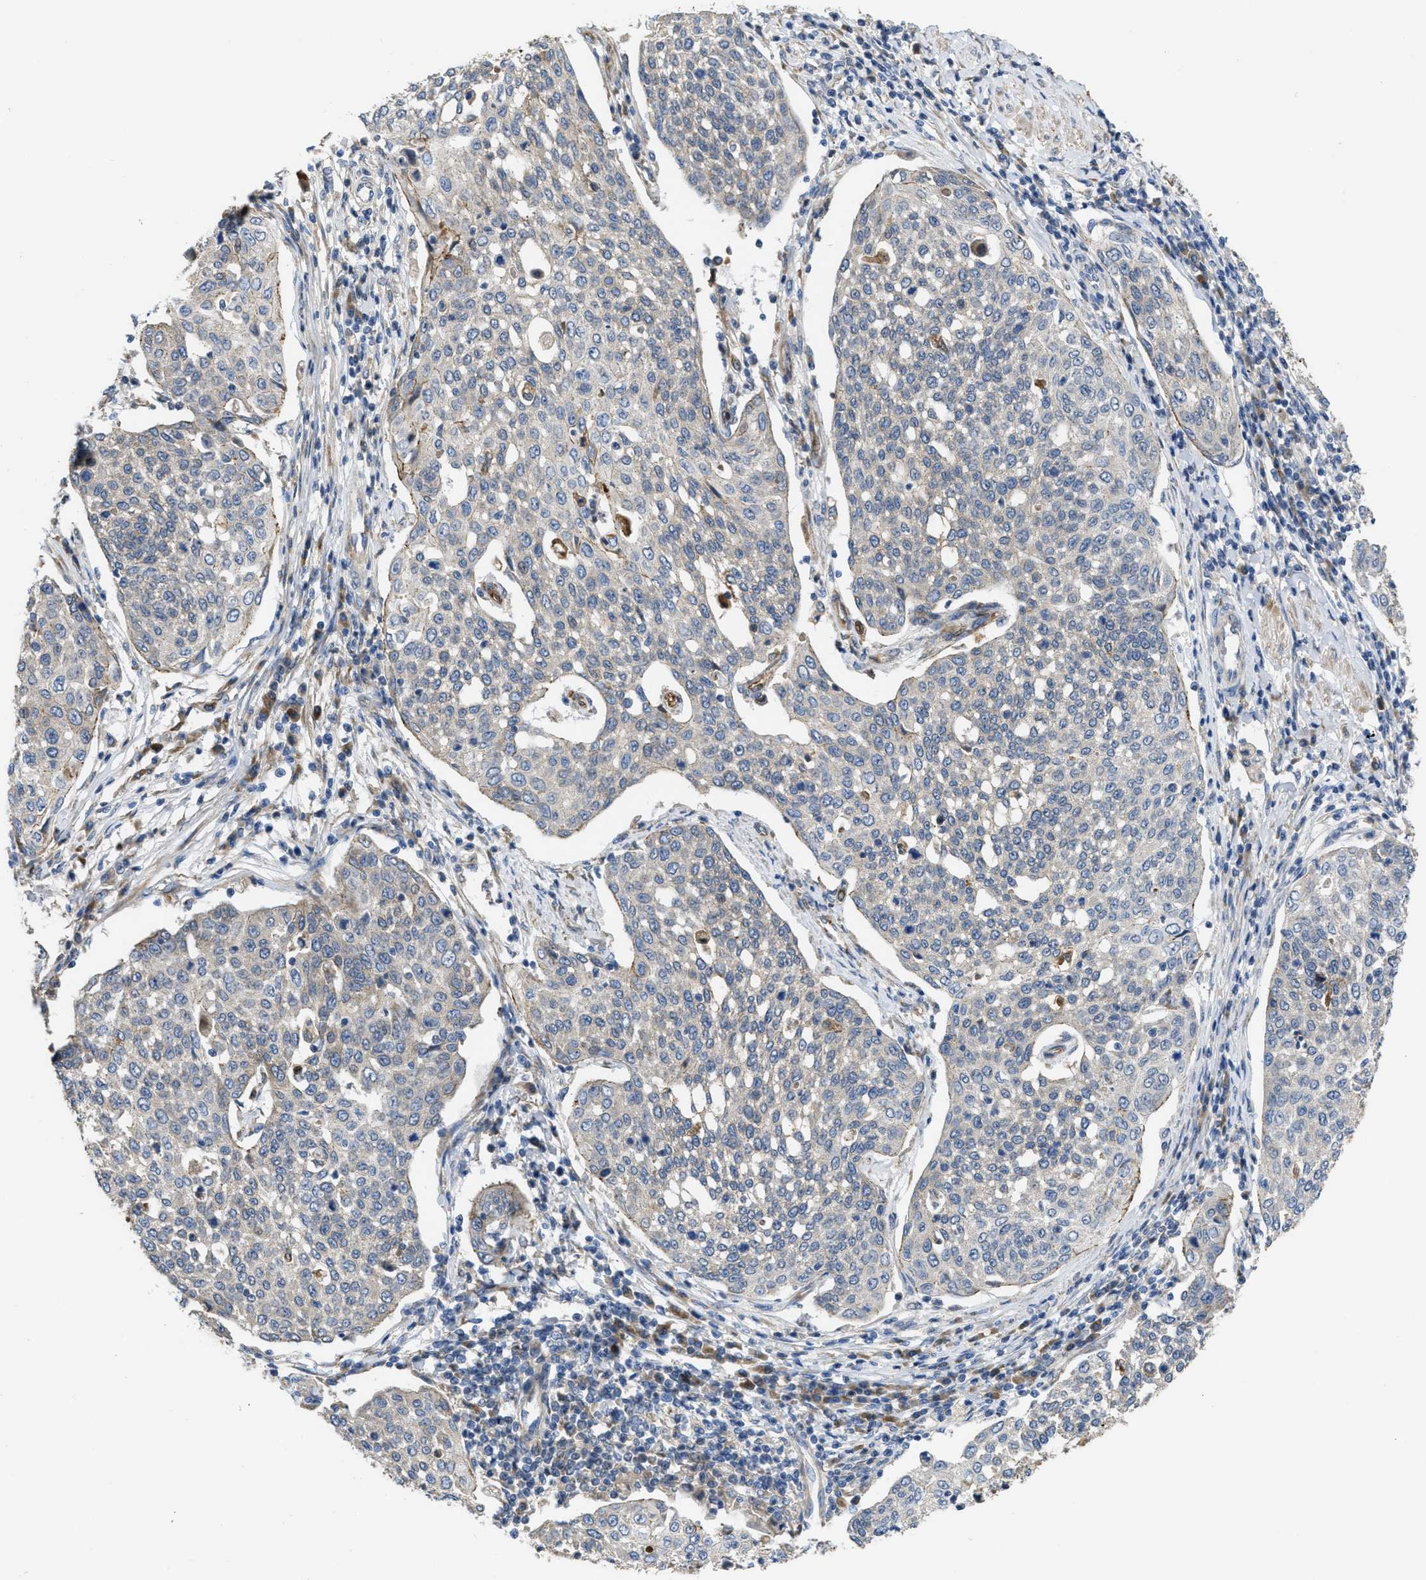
{"staining": {"intensity": "weak", "quantity": "<25%", "location": "cytoplasmic/membranous"}, "tissue": "cervical cancer", "cell_type": "Tumor cells", "image_type": "cancer", "snomed": [{"axis": "morphology", "description": "Squamous cell carcinoma, NOS"}, {"axis": "topography", "description": "Cervix"}], "caption": "This is an immunohistochemistry (IHC) histopathology image of human cervical cancer. There is no positivity in tumor cells.", "gene": "CDPF1", "patient": {"sex": "female", "age": 34}}